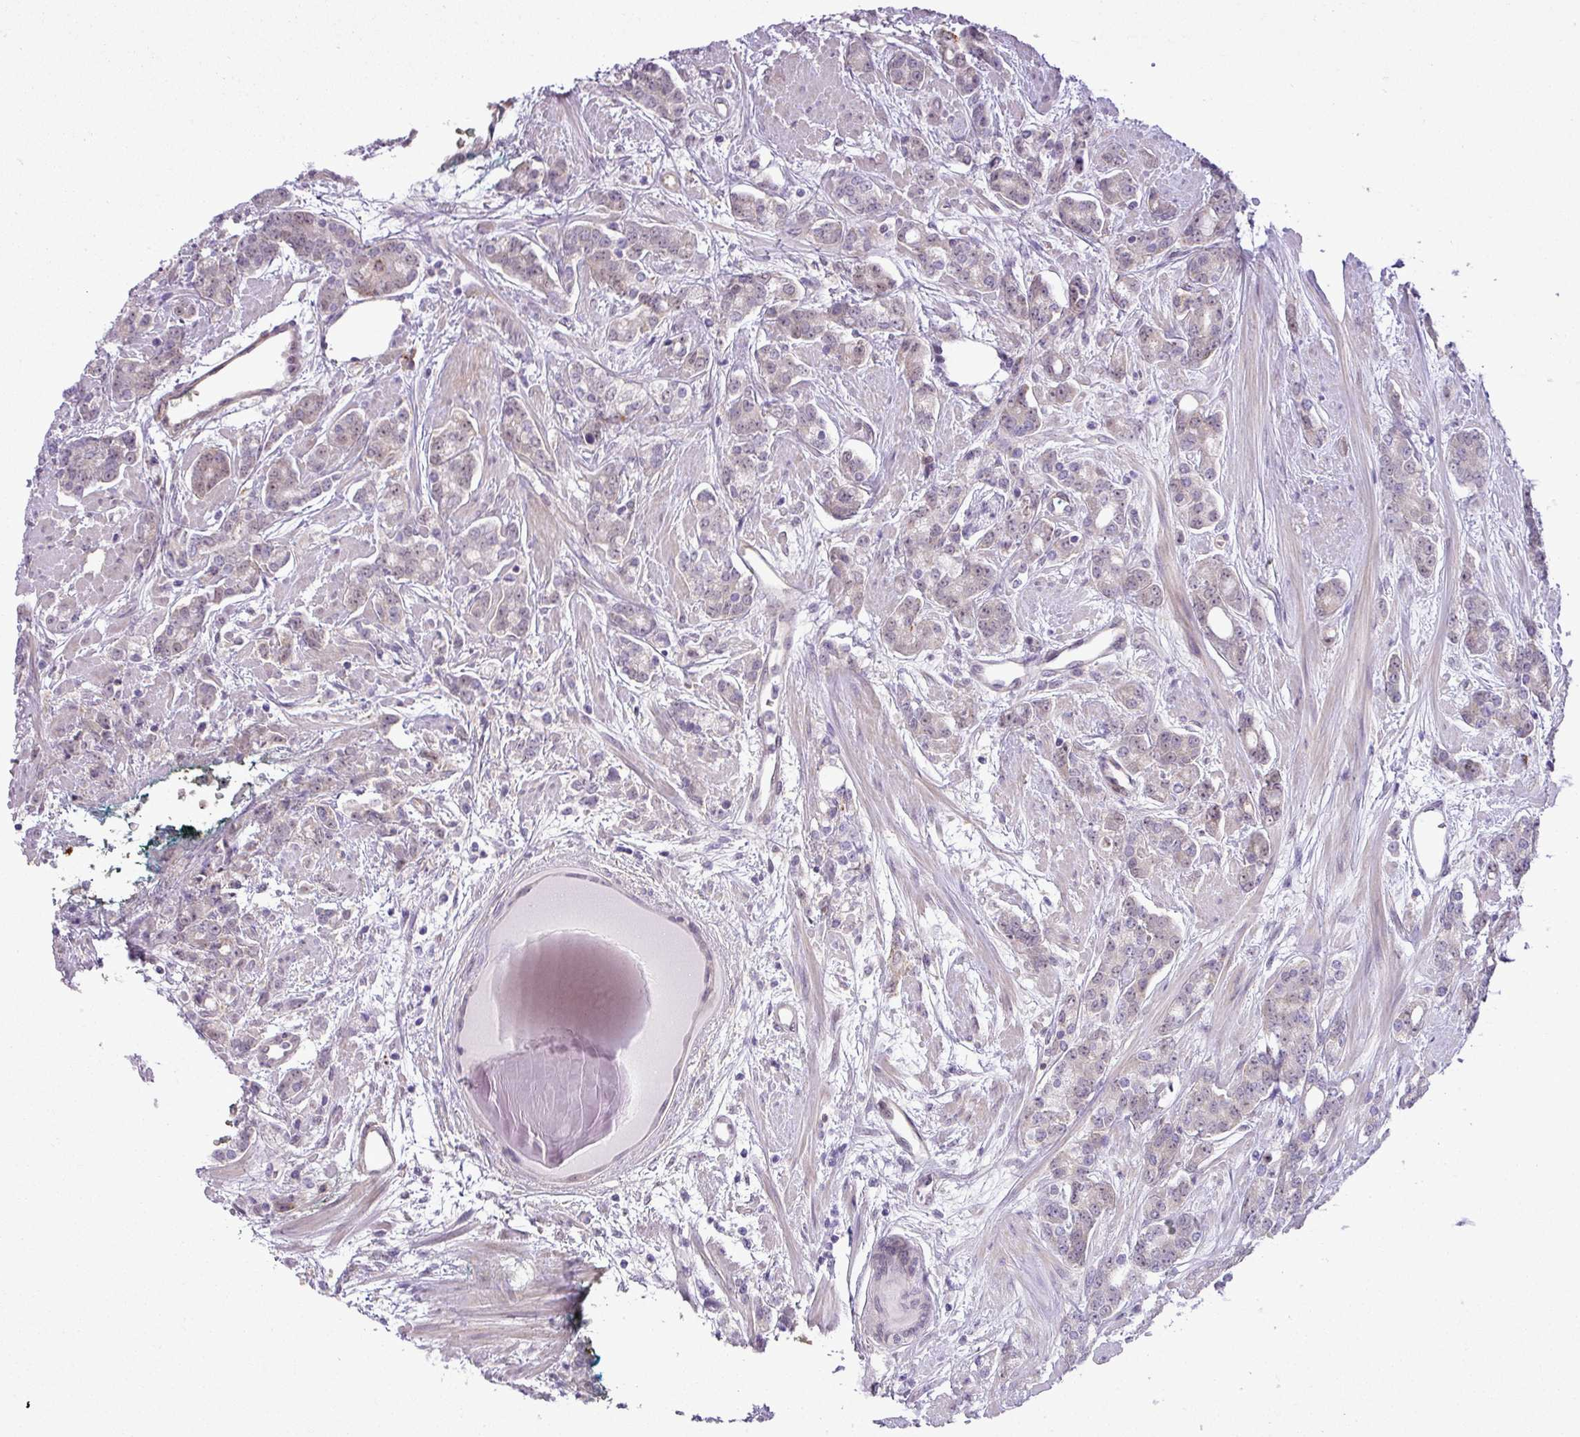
{"staining": {"intensity": "negative", "quantity": "none", "location": "none"}, "tissue": "prostate cancer", "cell_type": "Tumor cells", "image_type": "cancer", "snomed": [{"axis": "morphology", "description": "Adenocarcinoma, High grade"}, {"axis": "topography", "description": "Prostate"}], "caption": "Tumor cells show no significant staining in prostate cancer (high-grade adenocarcinoma).", "gene": "MAK16", "patient": {"sex": "male", "age": 62}}